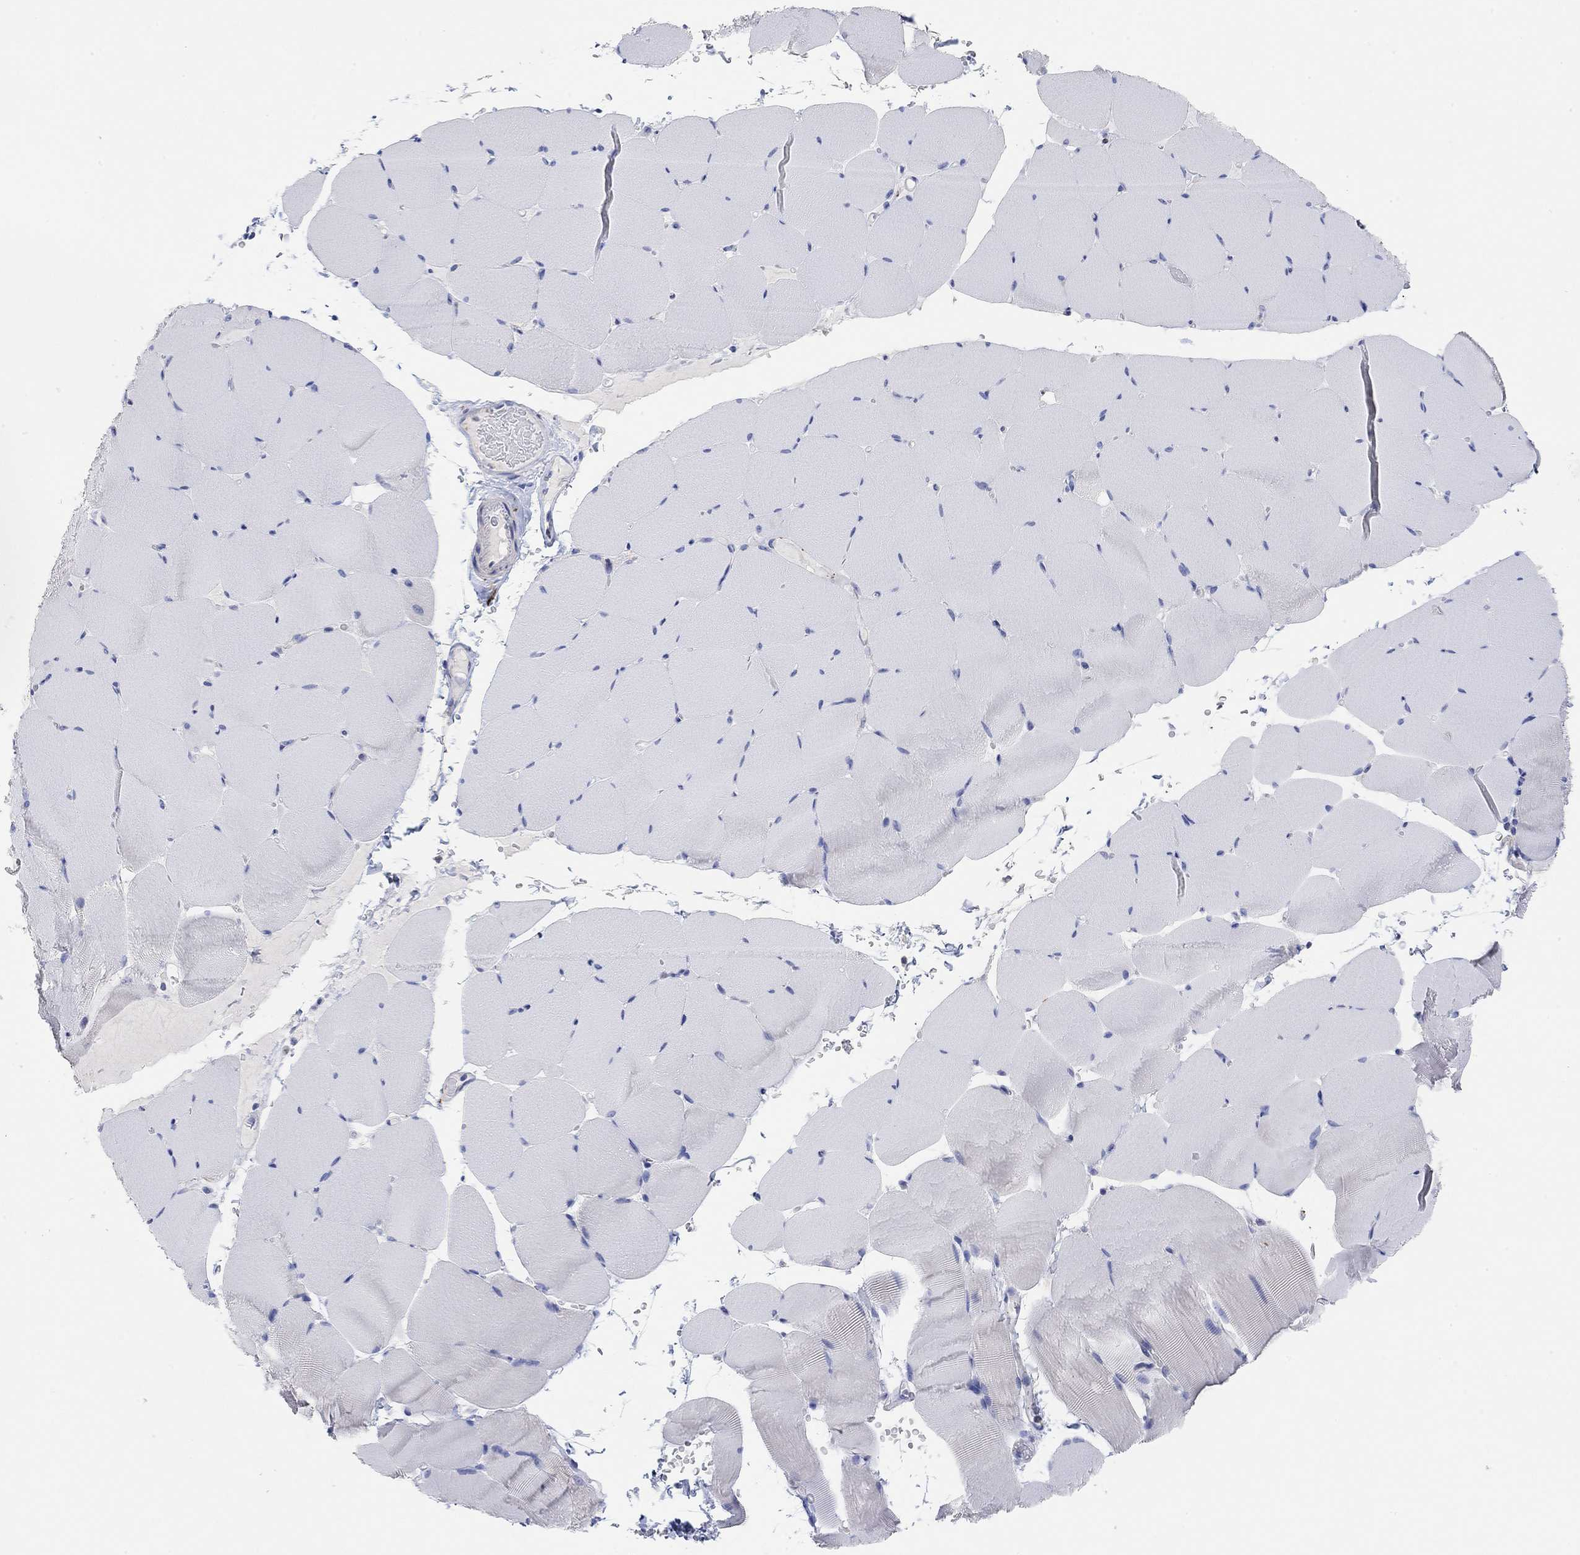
{"staining": {"intensity": "negative", "quantity": "none", "location": "none"}, "tissue": "skeletal muscle", "cell_type": "Myocytes", "image_type": "normal", "snomed": [{"axis": "morphology", "description": "Normal tissue, NOS"}, {"axis": "topography", "description": "Skeletal muscle"}], "caption": "Immunohistochemistry histopathology image of normal human skeletal muscle stained for a protein (brown), which reveals no staining in myocytes.", "gene": "VAT1L", "patient": {"sex": "female", "age": 37}}